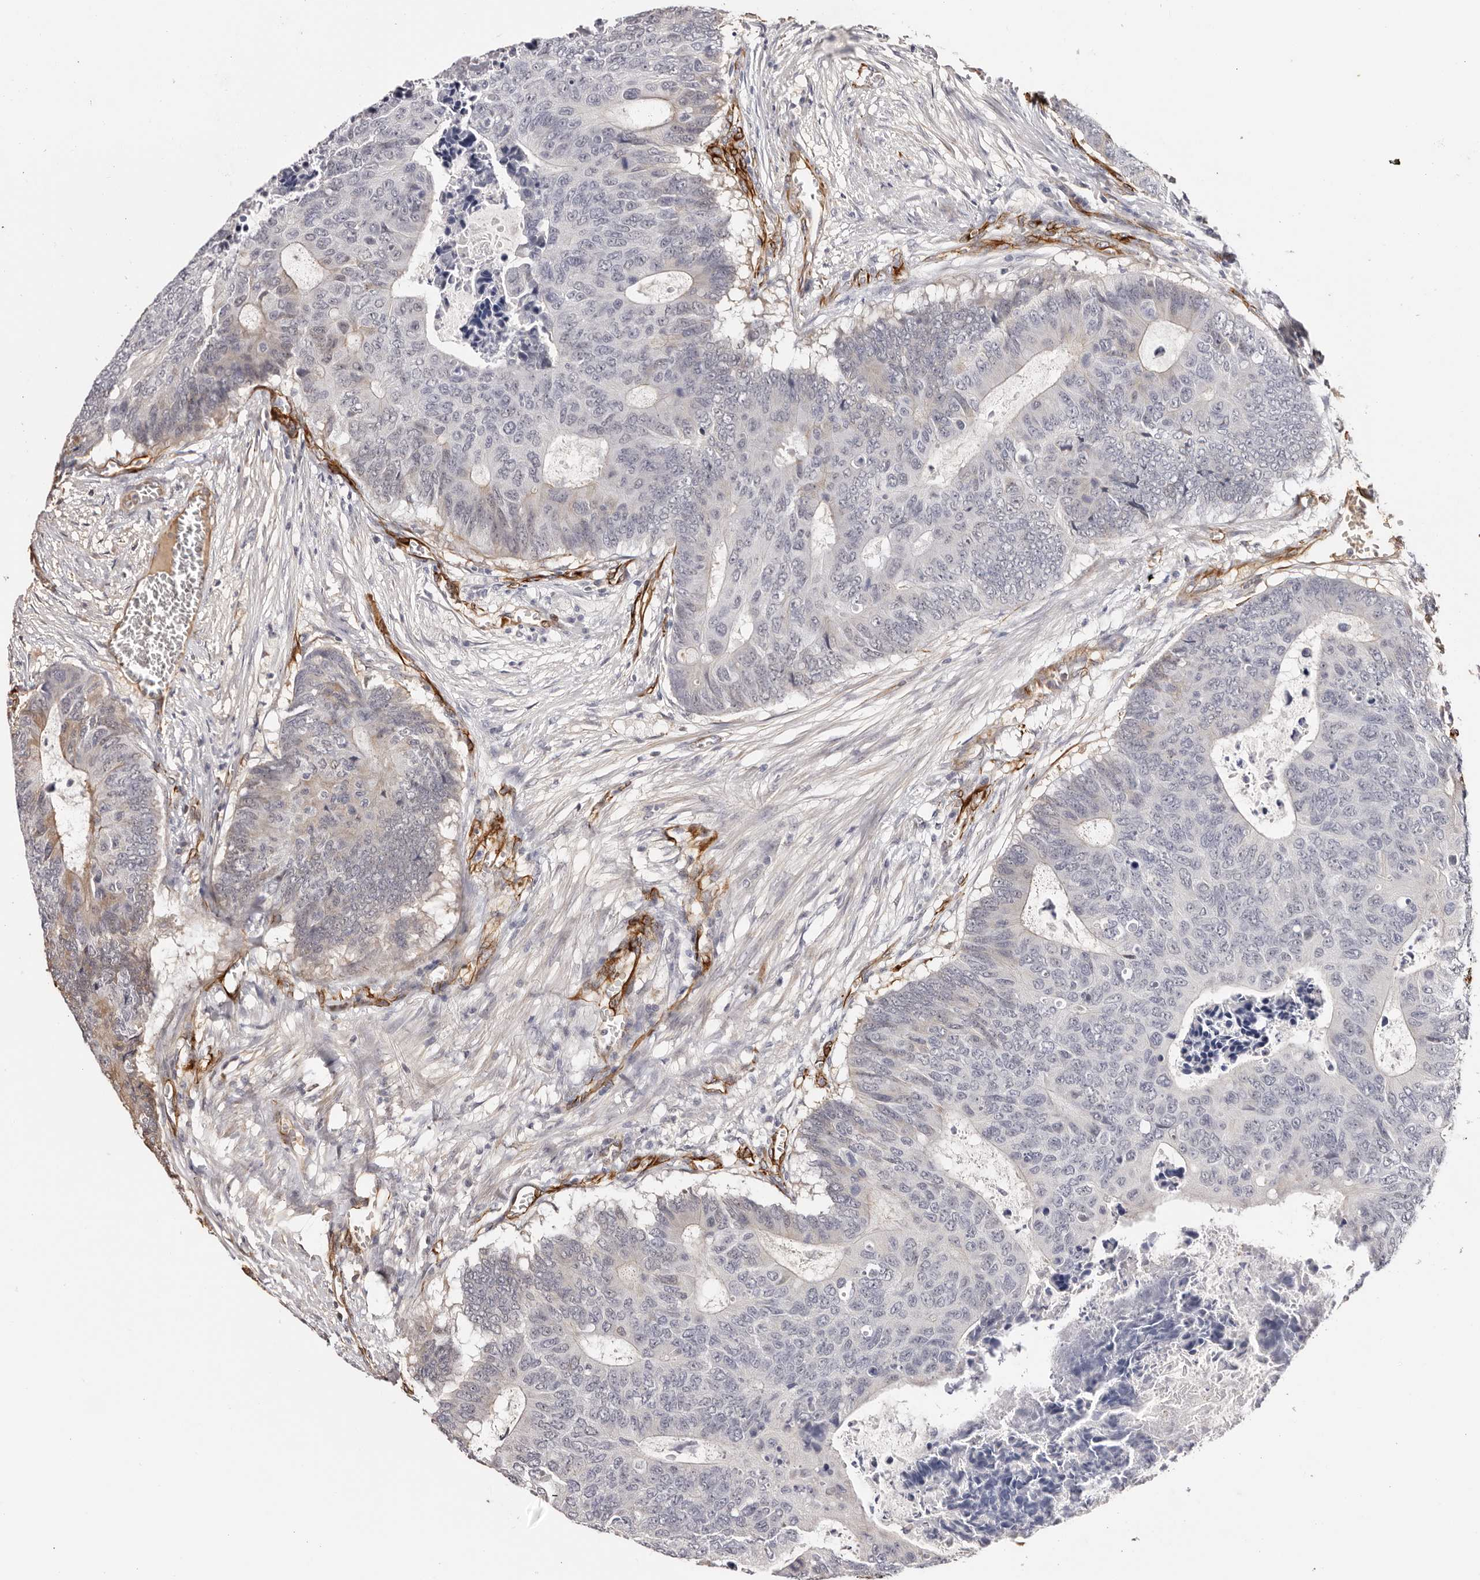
{"staining": {"intensity": "negative", "quantity": "none", "location": "none"}, "tissue": "colorectal cancer", "cell_type": "Tumor cells", "image_type": "cancer", "snomed": [{"axis": "morphology", "description": "Adenocarcinoma, NOS"}, {"axis": "topography", "description": "Colon"}], "caption": "High power microscopy histopathology image of an immunohistochemistry image of colorectal cancer, revealing no significant expression in tumor cells. (DAB immunohistochemistry (IHC) visualized using brightfield microscopy, high magnification).", "gene": "ZNF557", "patient": {"sex": "male", "age": 87}}